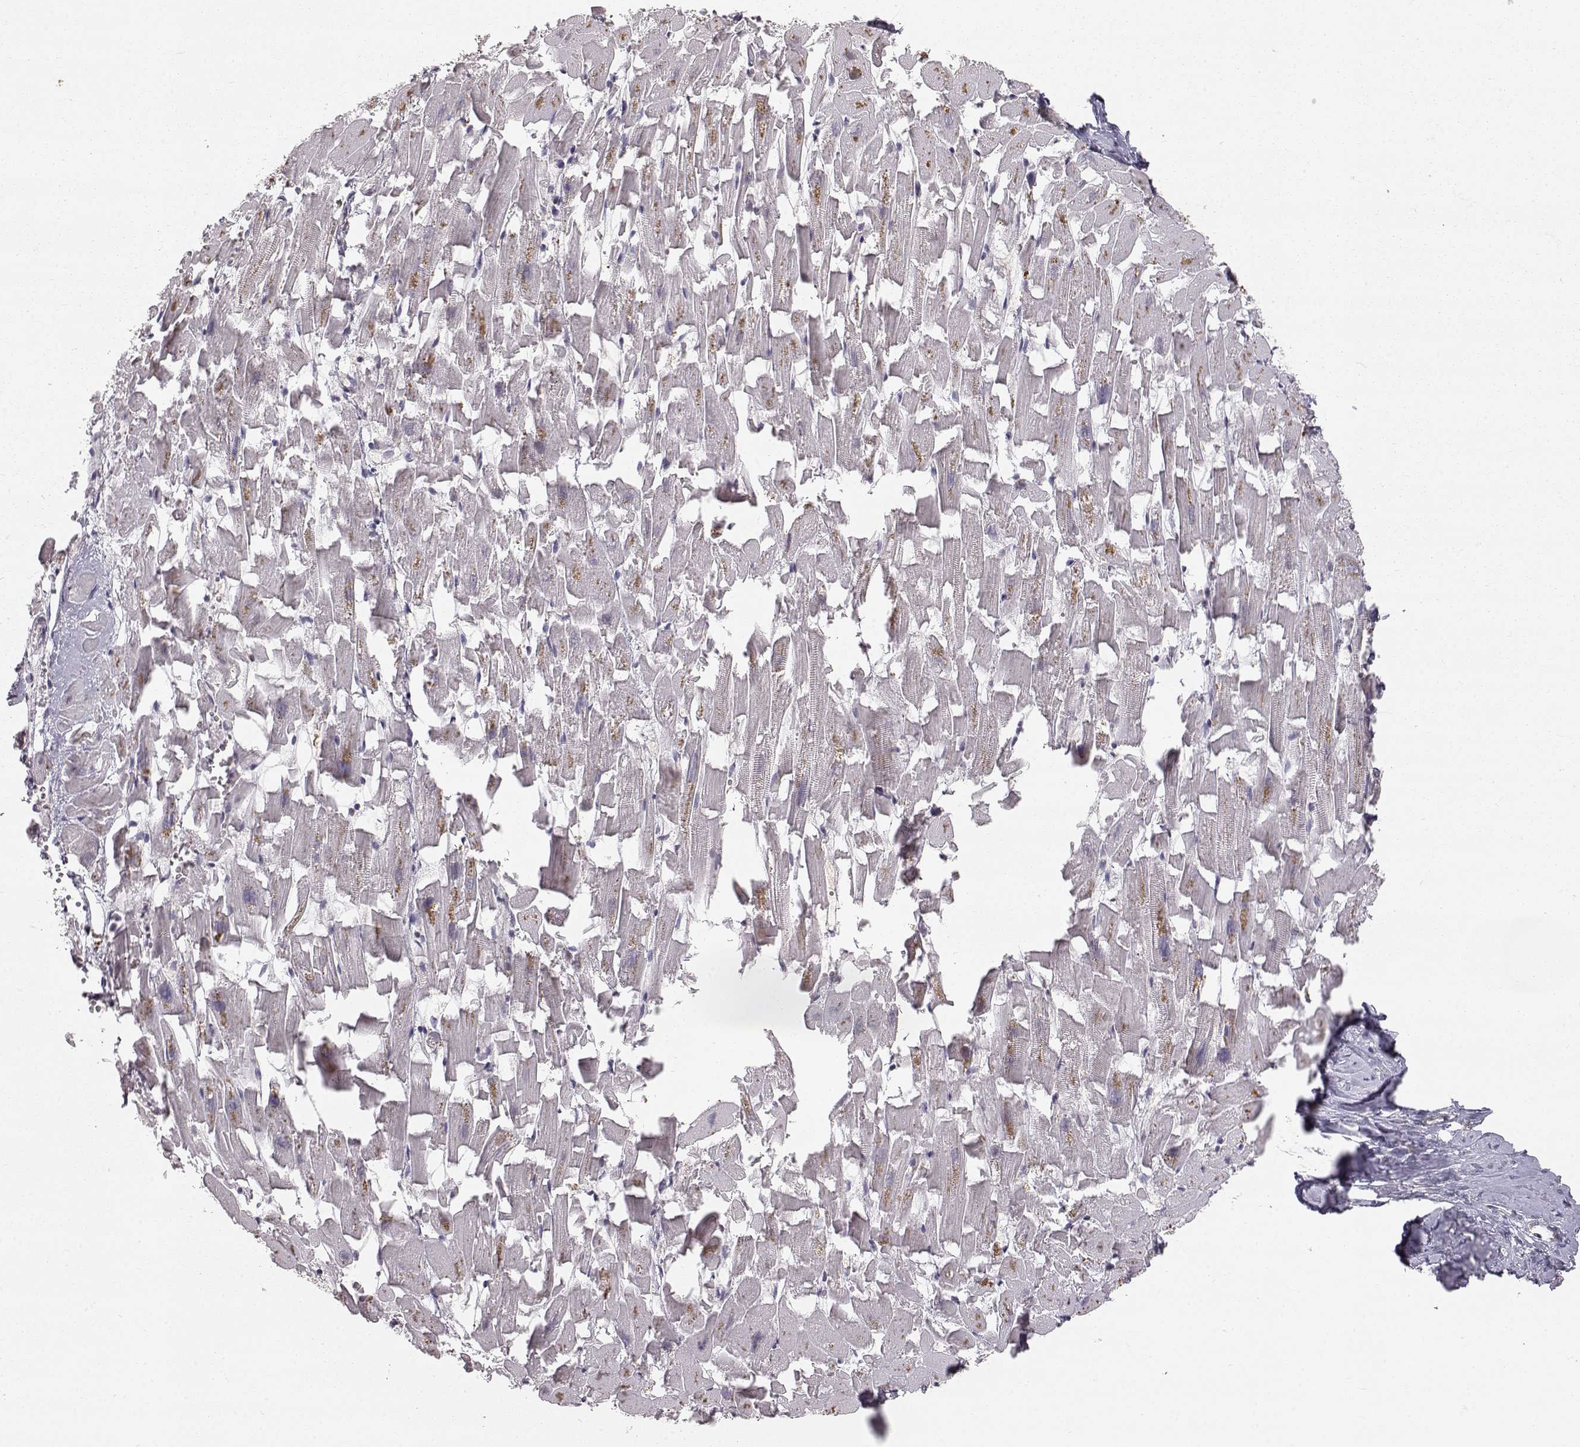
{"staining": {"intensity": "negative", "quantity": "none", "location": "none"}, "tissue": "heart muscle", "cell_type": "Cardiomyocytes", "image_type": "normal", "snomed": [{"axis": "morphology", "description": "Normal tissue, NOS"}, {"axis": "topography", "description": "Heart"}], "caption": "This is a photomicrograph of immunohistochemistry staining of normal heart muscle, which shows no expression in cardiomyocytes.", "gene": "GRAP2", "patient": {"sex": "female", "age": 64}}